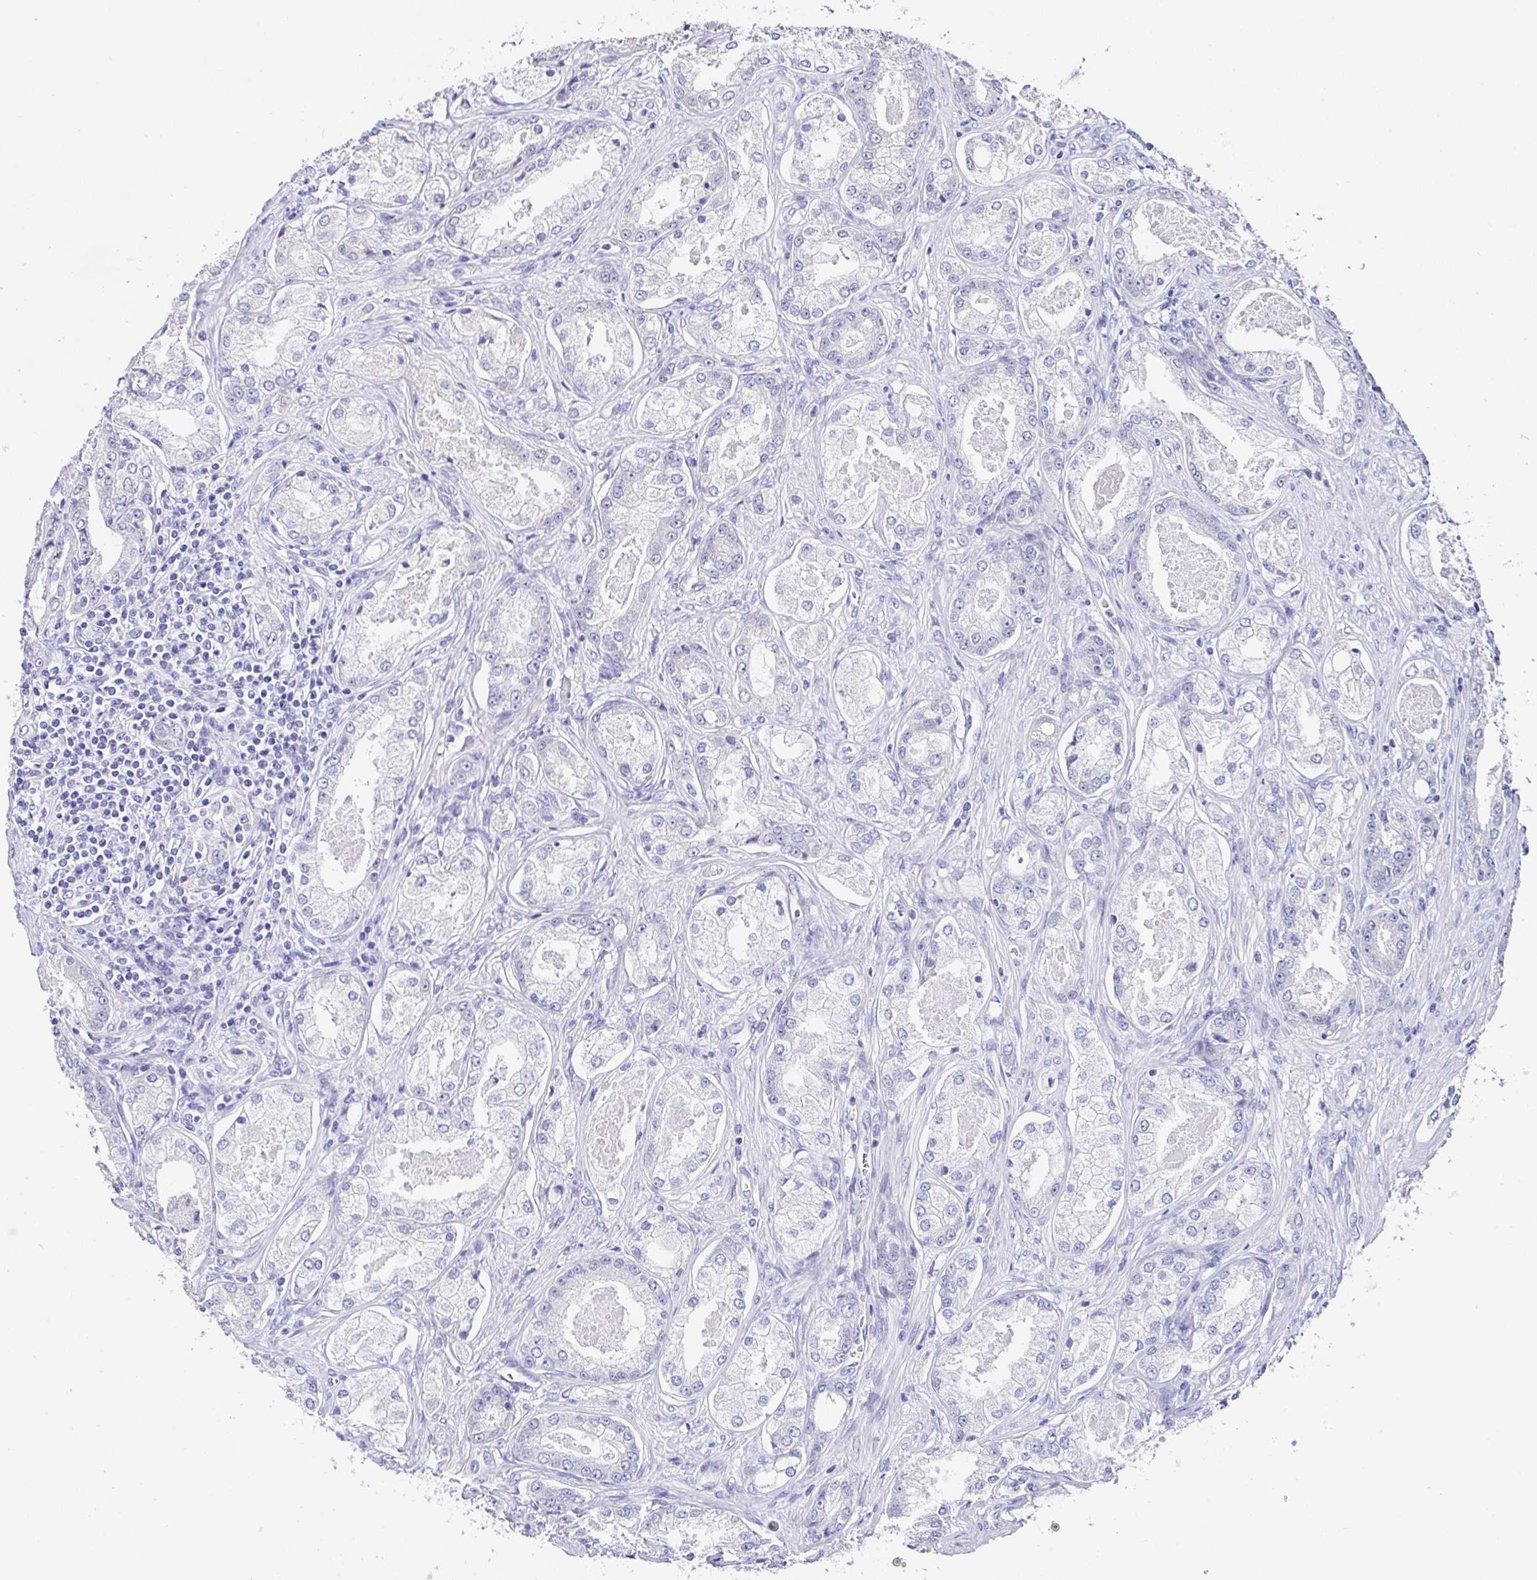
{"staining": {"intensity": "negative", "quantity": "none", "location": "none"}, "tissue": "prostate cancer", "cell_type": "Tumor cells", "image_type": "cancer", "snomed": [{"axis": "morphology", "description": "Adenocarcinoma, Low grade"}, {"axis": "topography", "description": "Prostate"}], "caption": "A photomicrograph of human prostate cancer is negative for staining in tumor cells.", "gene": "TMPRSS11E", "patient": {"sex": "male", "age": 68}}